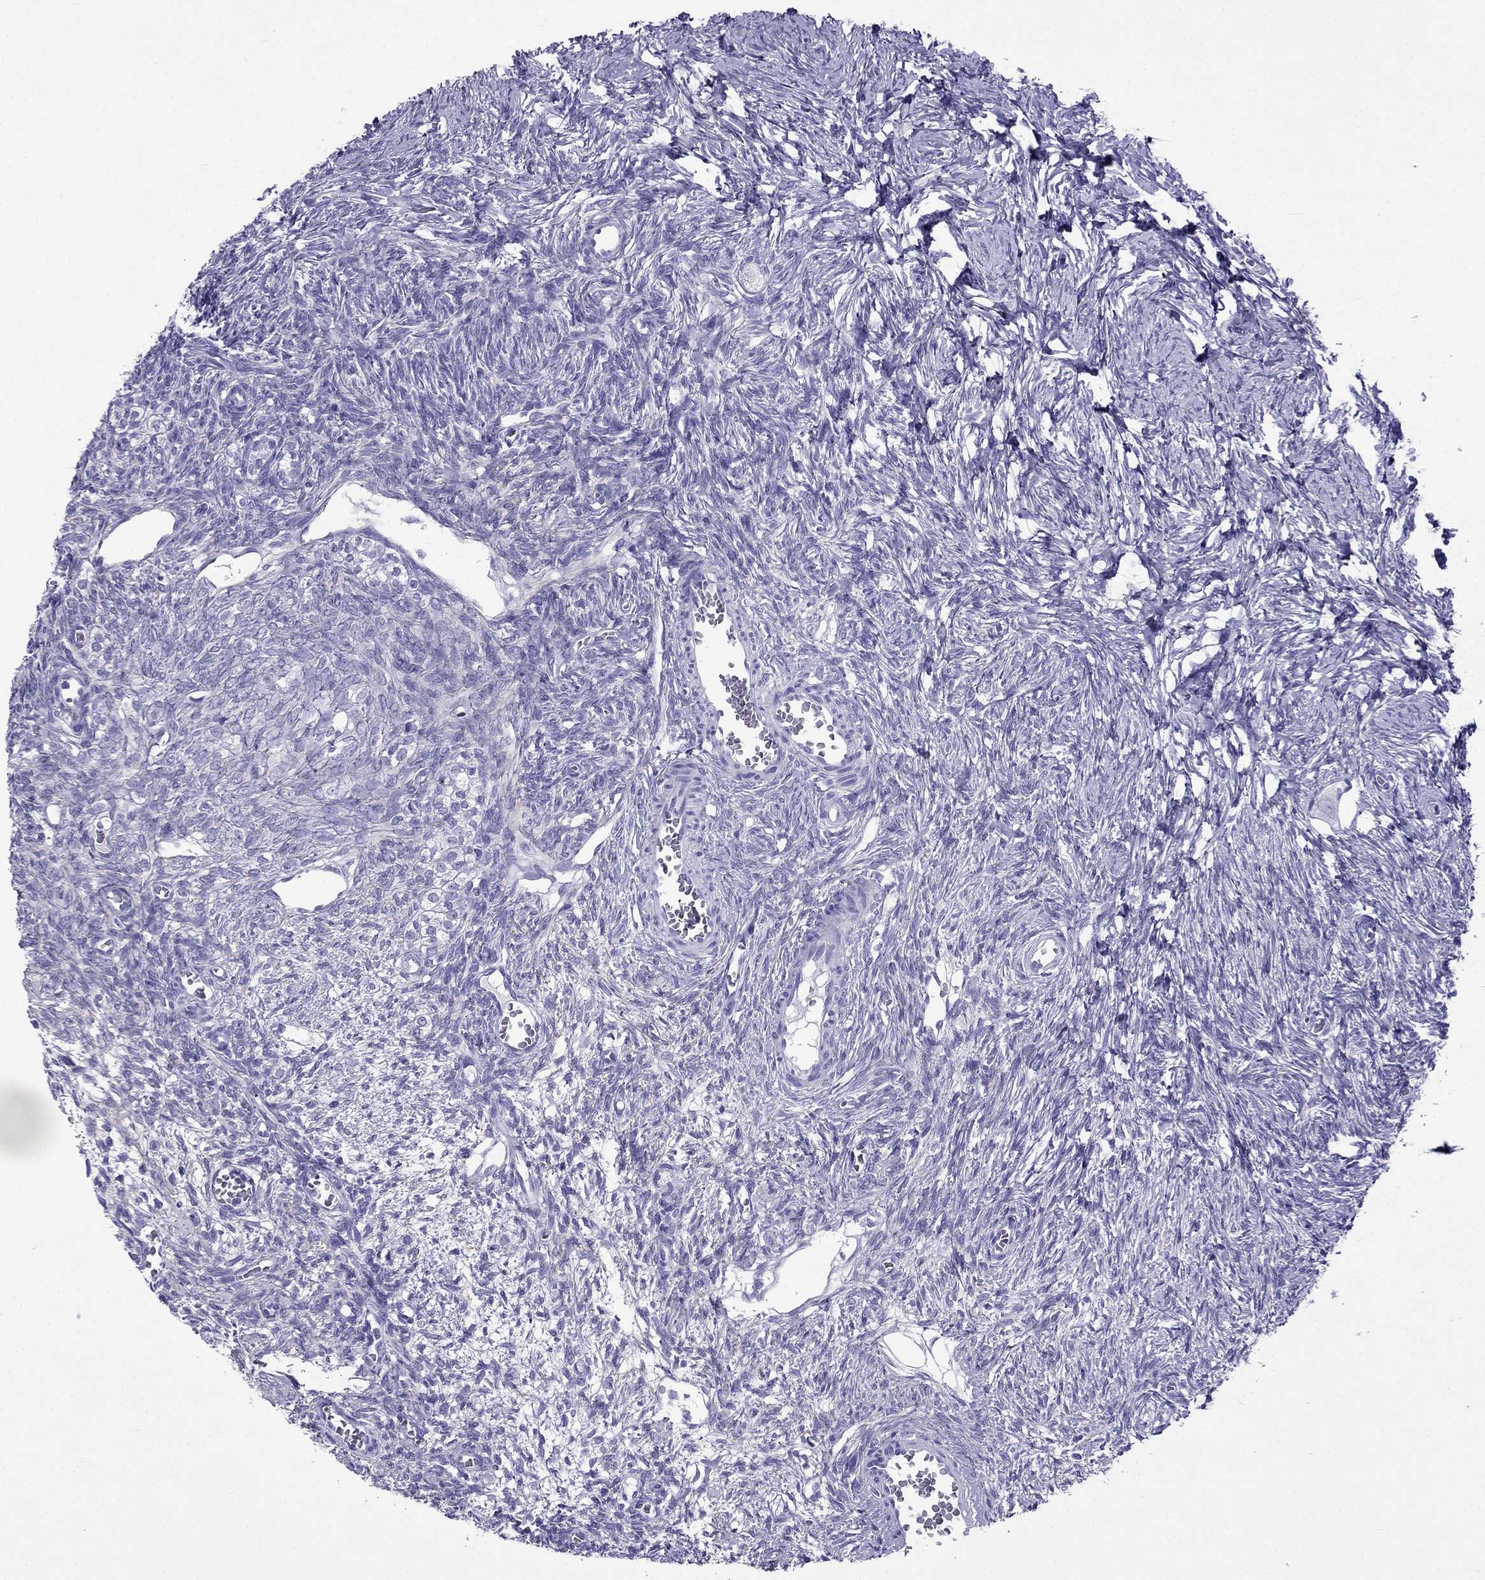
{"staining": {"intensity": "negative", "quantity": "none", "location": "none"}, "tissue": "ovary", "cell_type": "Follicle cells", "image_type": "normal", "snomed": [{"axis": "morphology", "description": "Normal tissue, NOS"}, {"axis": "topography", "description": "Ovary"}], "caption": "The immunohistochemistry (IHC) image has no significant expression in follicle cells of ovary. (Stains: DAB immunohistochemistry with hematoxylin counter stain, Microscopy: brightfield microscopy at high magnification).", "gene": "ARR3", "patient": {"sex": "female", "age": 27}}